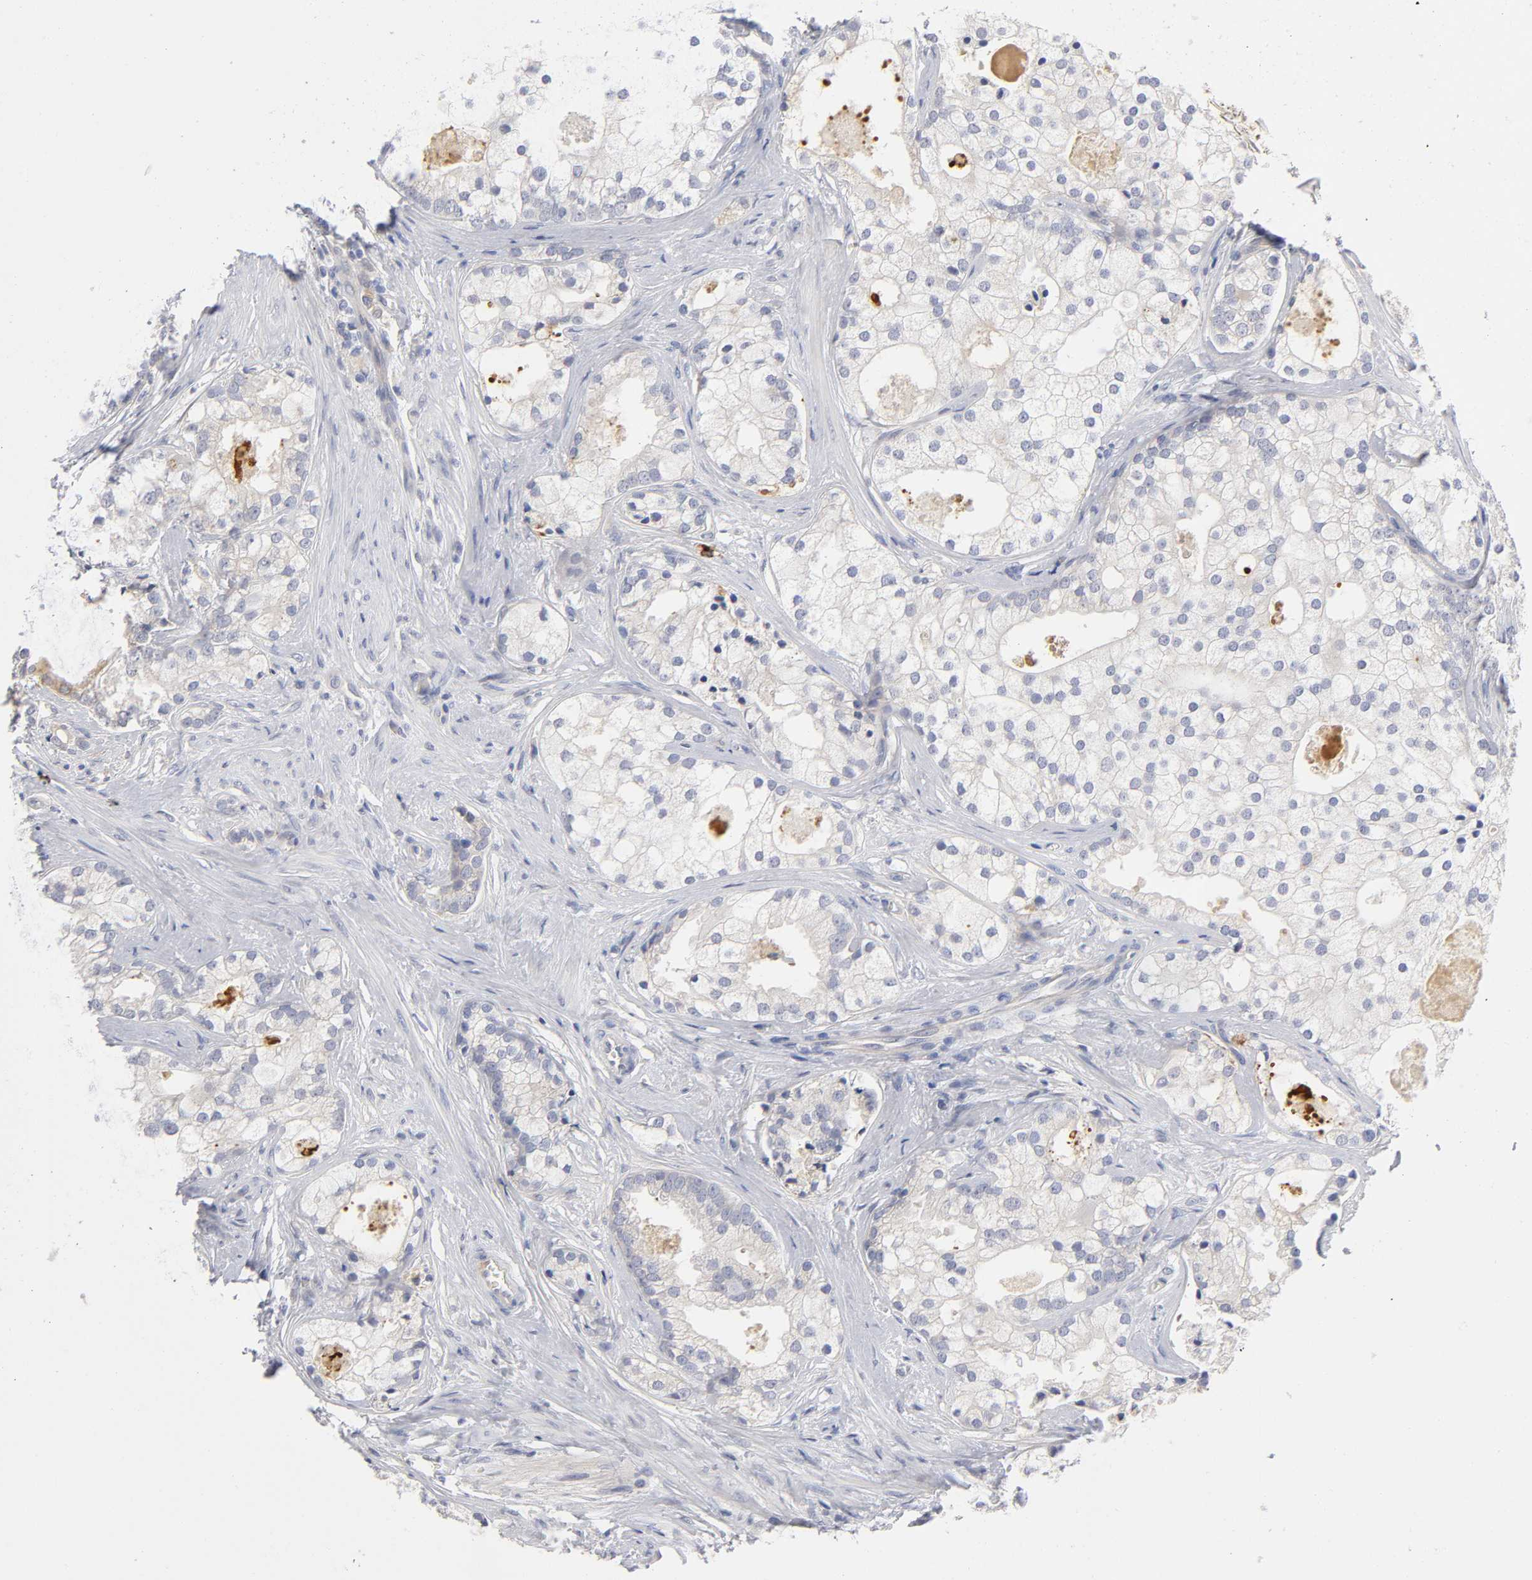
{"staining": {"intensity": "weak", "quantity": "<25%", "location": "cytoplasmic/membranous"}, "tissue": "prostate cancer", "cell_type": "Tumor cells", "image_type": "cancer", "snomed": [{"axis": "morphology", "description": "Adenocarcinoma, Low grade"}, {"axis": "topography", "description": "Prostate"}], "caption": "Micrograph shows no protein positivity in tumor cells of adenocarcinoma (low-grade) (prostate) tissue.", "gene": "NOVA1", "patient": {"sex": "male", "age": 58}}